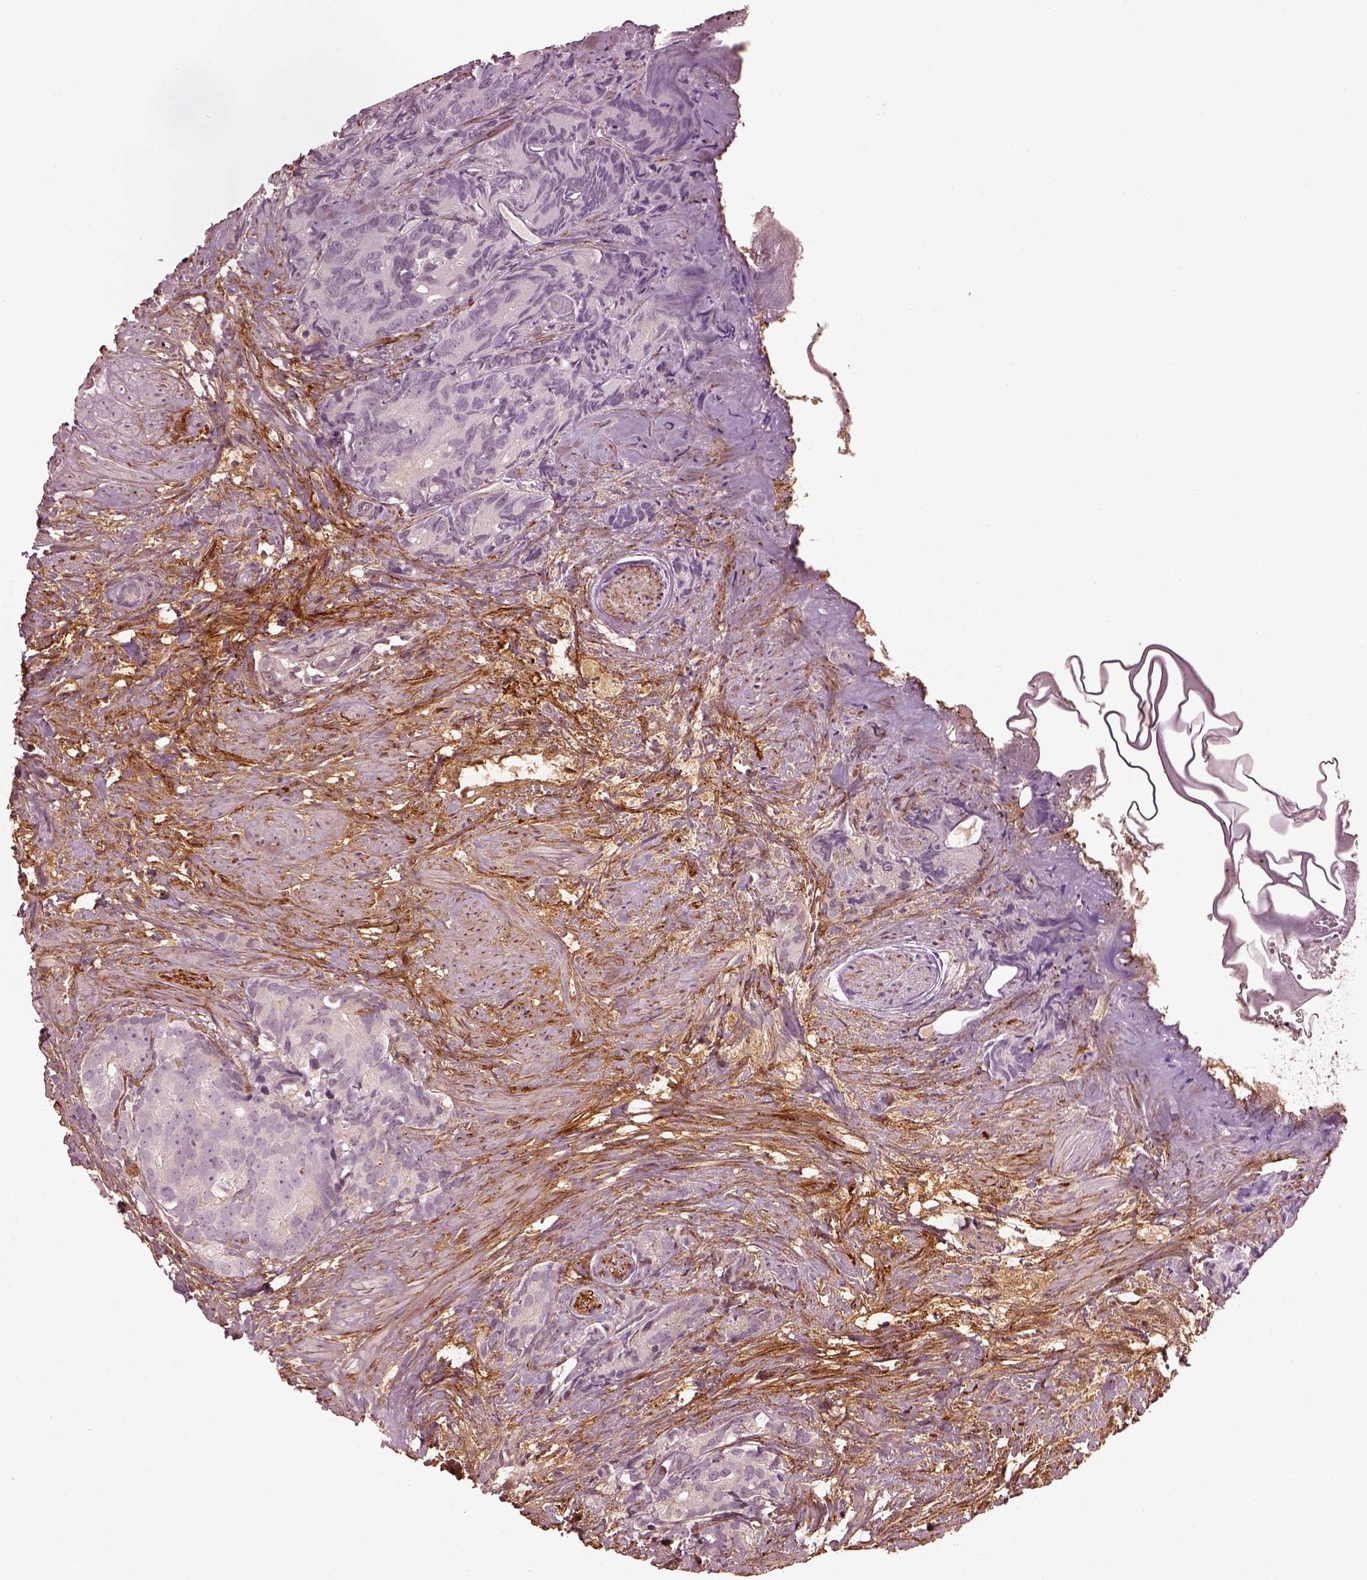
{"staining": {"intensity": "negative", "quantity": "none", "location": "none"}, "tissue": "prostate cancer", "cell_type": "Tumor cells", "image_type": "cancer", "snomed": [{"axis": "morphology", "description": "Adenocarcinoma, High grade"}, {"axis": "topography", "description": "Prostate"}], "caption": "Immunohistochemical staining of human prostate cancer (adenocarcinoma (high-grade)) shows no significant staining in tumor cells.", "gene": "EFEMP1", "patient": {"sex": "male", "age": 90}}